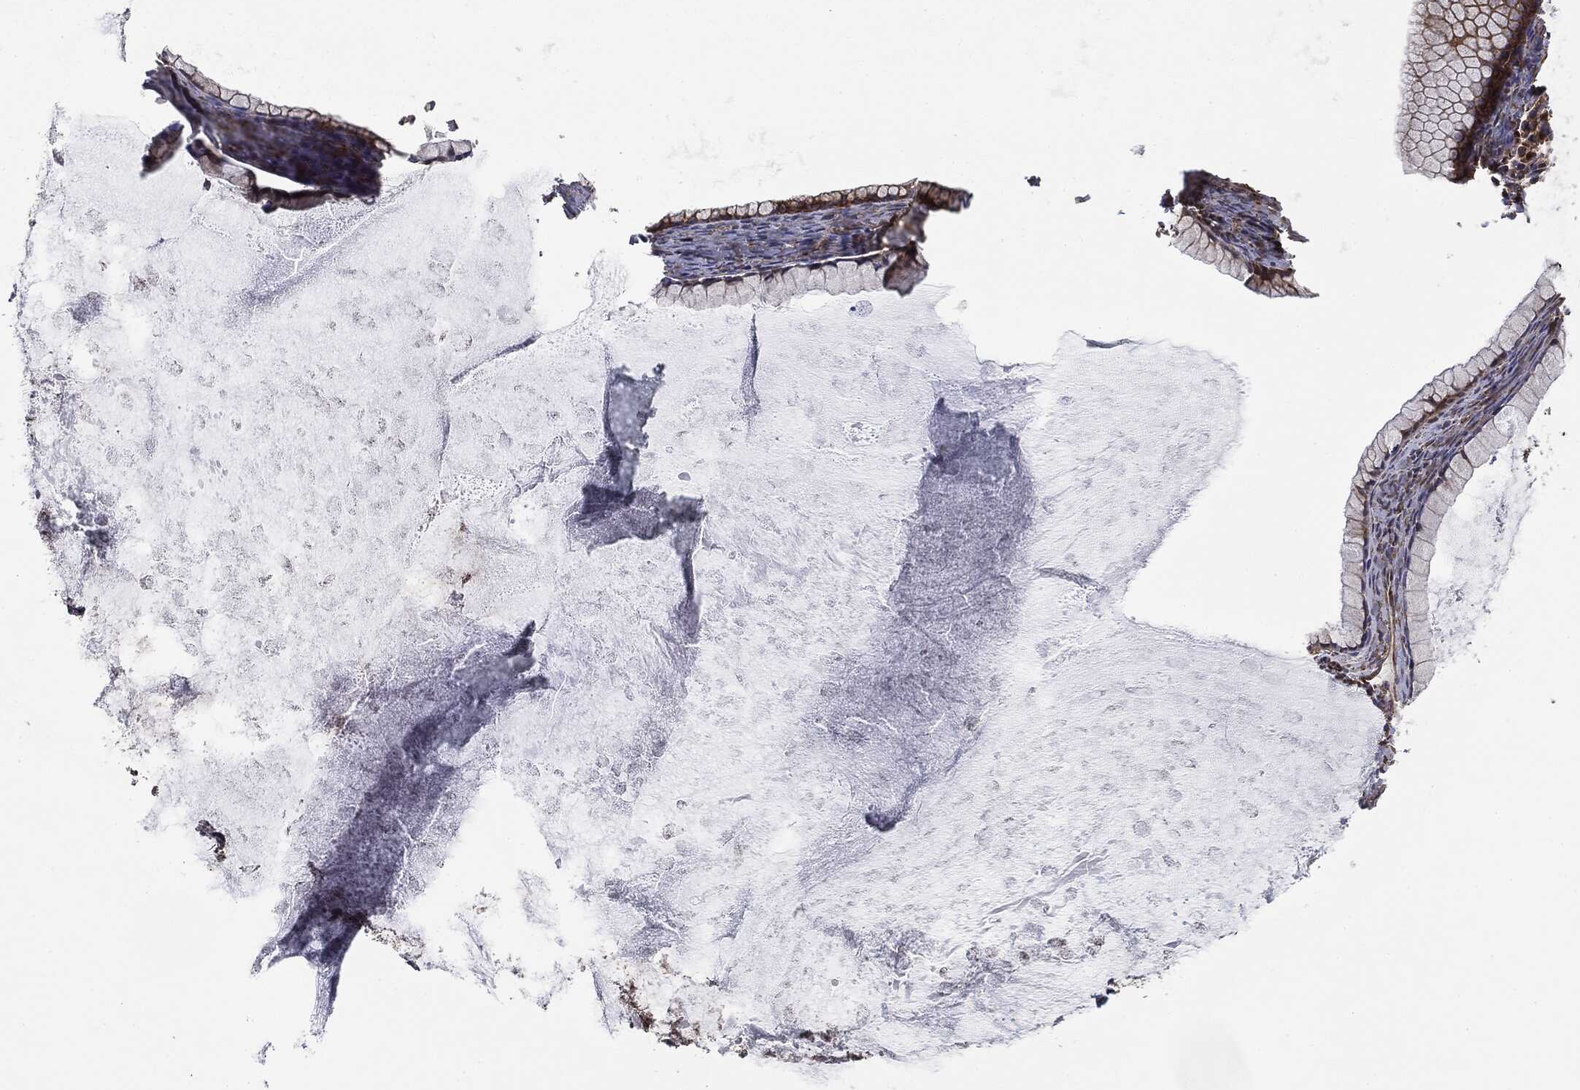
{"staining": {"intensity": "moderate", "quantity": "<25%", "location": "cytoplasmic/membranous"}, "tissue": "ovarian cancer", "cell_type": "Tumor cells", "image_type": "cancer", "snomed": [{"axis": "morphology", "description": "Cystadenocarcinoma, mucinous, NOS"}, {"axis": "topography", "description": "Ovary"}], "caption": "Immunohistochemical staining of human ovarian mucinous cystadenocarcinoma exhibits low levels of moderate cytoplasmic/membranous expression in about <25% of tumor cells.", "gene": "EIF2AK2", "patient": {"sex": "female", "age": 41}}